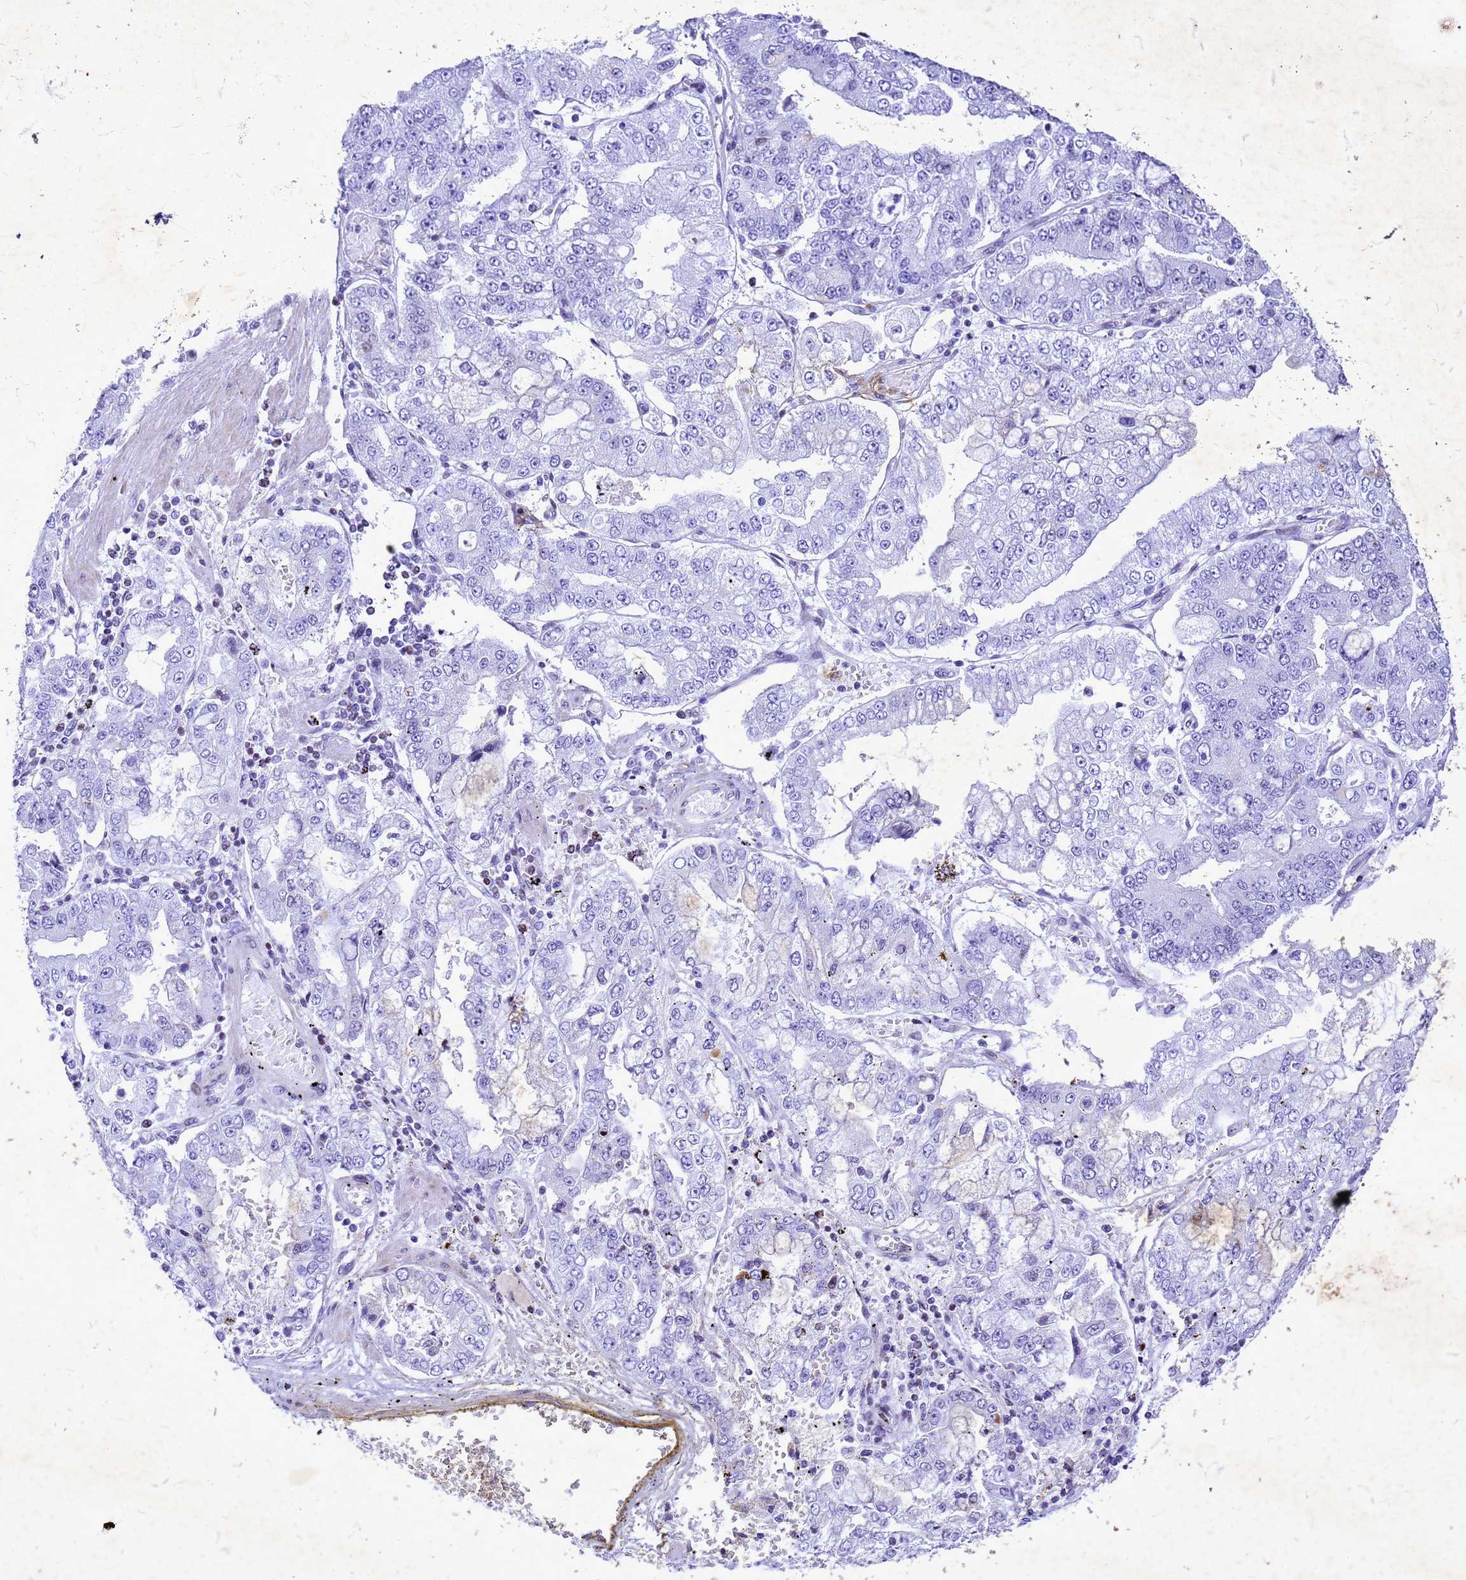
{"staining": {"intensity": "negative", "quantity": "none", "location": "none"}, "tissue": "stomach cancer", "cell_type": "Tumor cells", "image_type": "cancer", "snomed": [{"axis": "morphology", "description": "Adenocarcinoma, NOS"}, {"axis": "topography", "description": "Stomach"}], "caption": "IHC of human stomach adenocarcinoma demonstrates no expression in tumor cells.", "gene": "COPS9", "patient": {"sex": "male", "age": 76}}